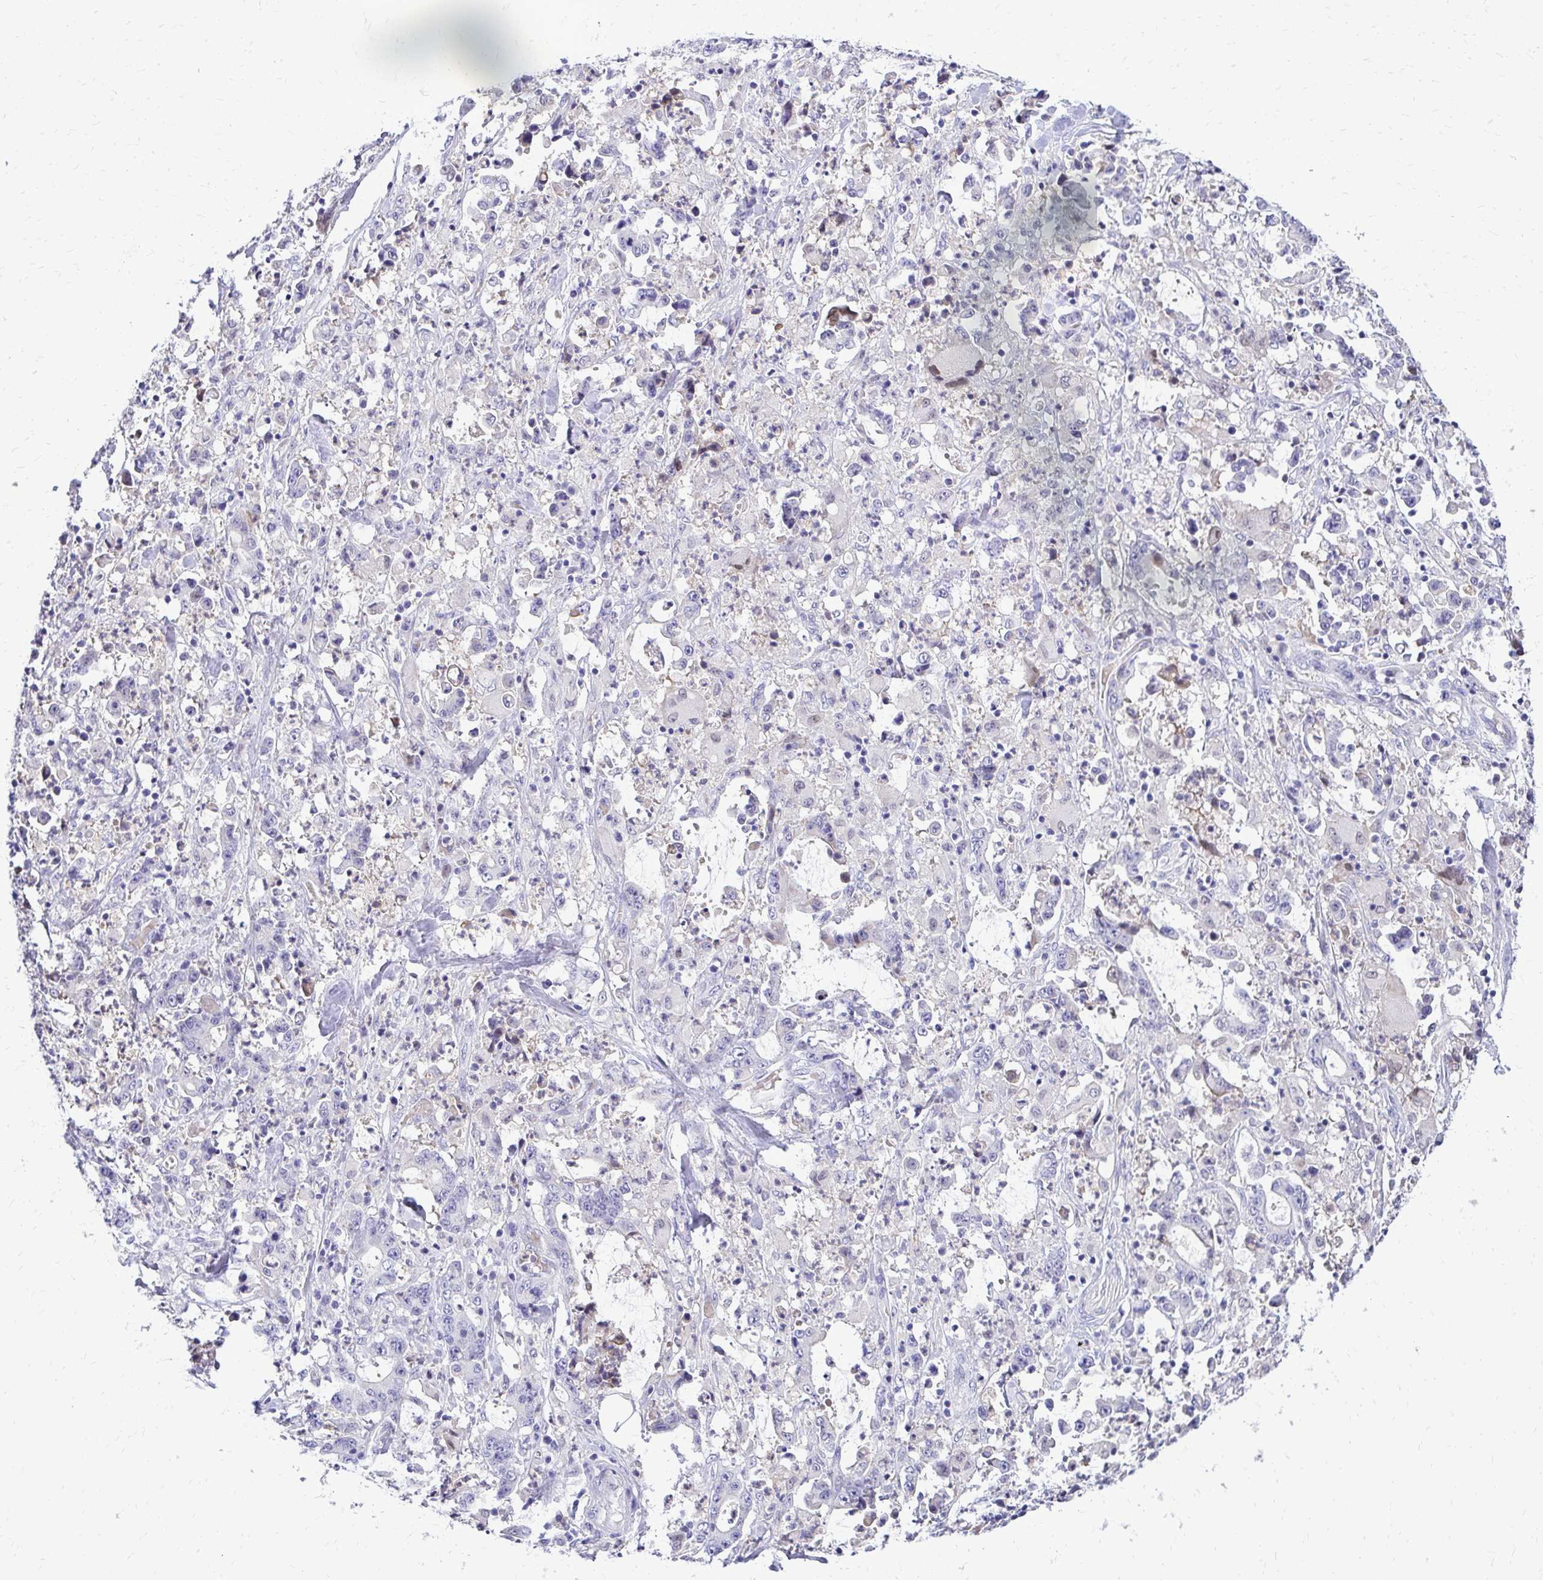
{"staining": {"intensity": "negative", "quantity": "none", "location": "none"}, "tissue": "stomach cancer", "cell_type": "Tumor cells", "image_type": "cancer", "snomed": [{"axis": "morphology", "description": "Adenocarcinoma, NOS"}, {"axis": "topography", "description": "Stomach, upper"}], "caption": "Histopathology image shows no protein positivity in tumor cells of stomach cancer tissue.", "gene": "ZSWIM9", "patient": {"sex": "male", "age": 68}}